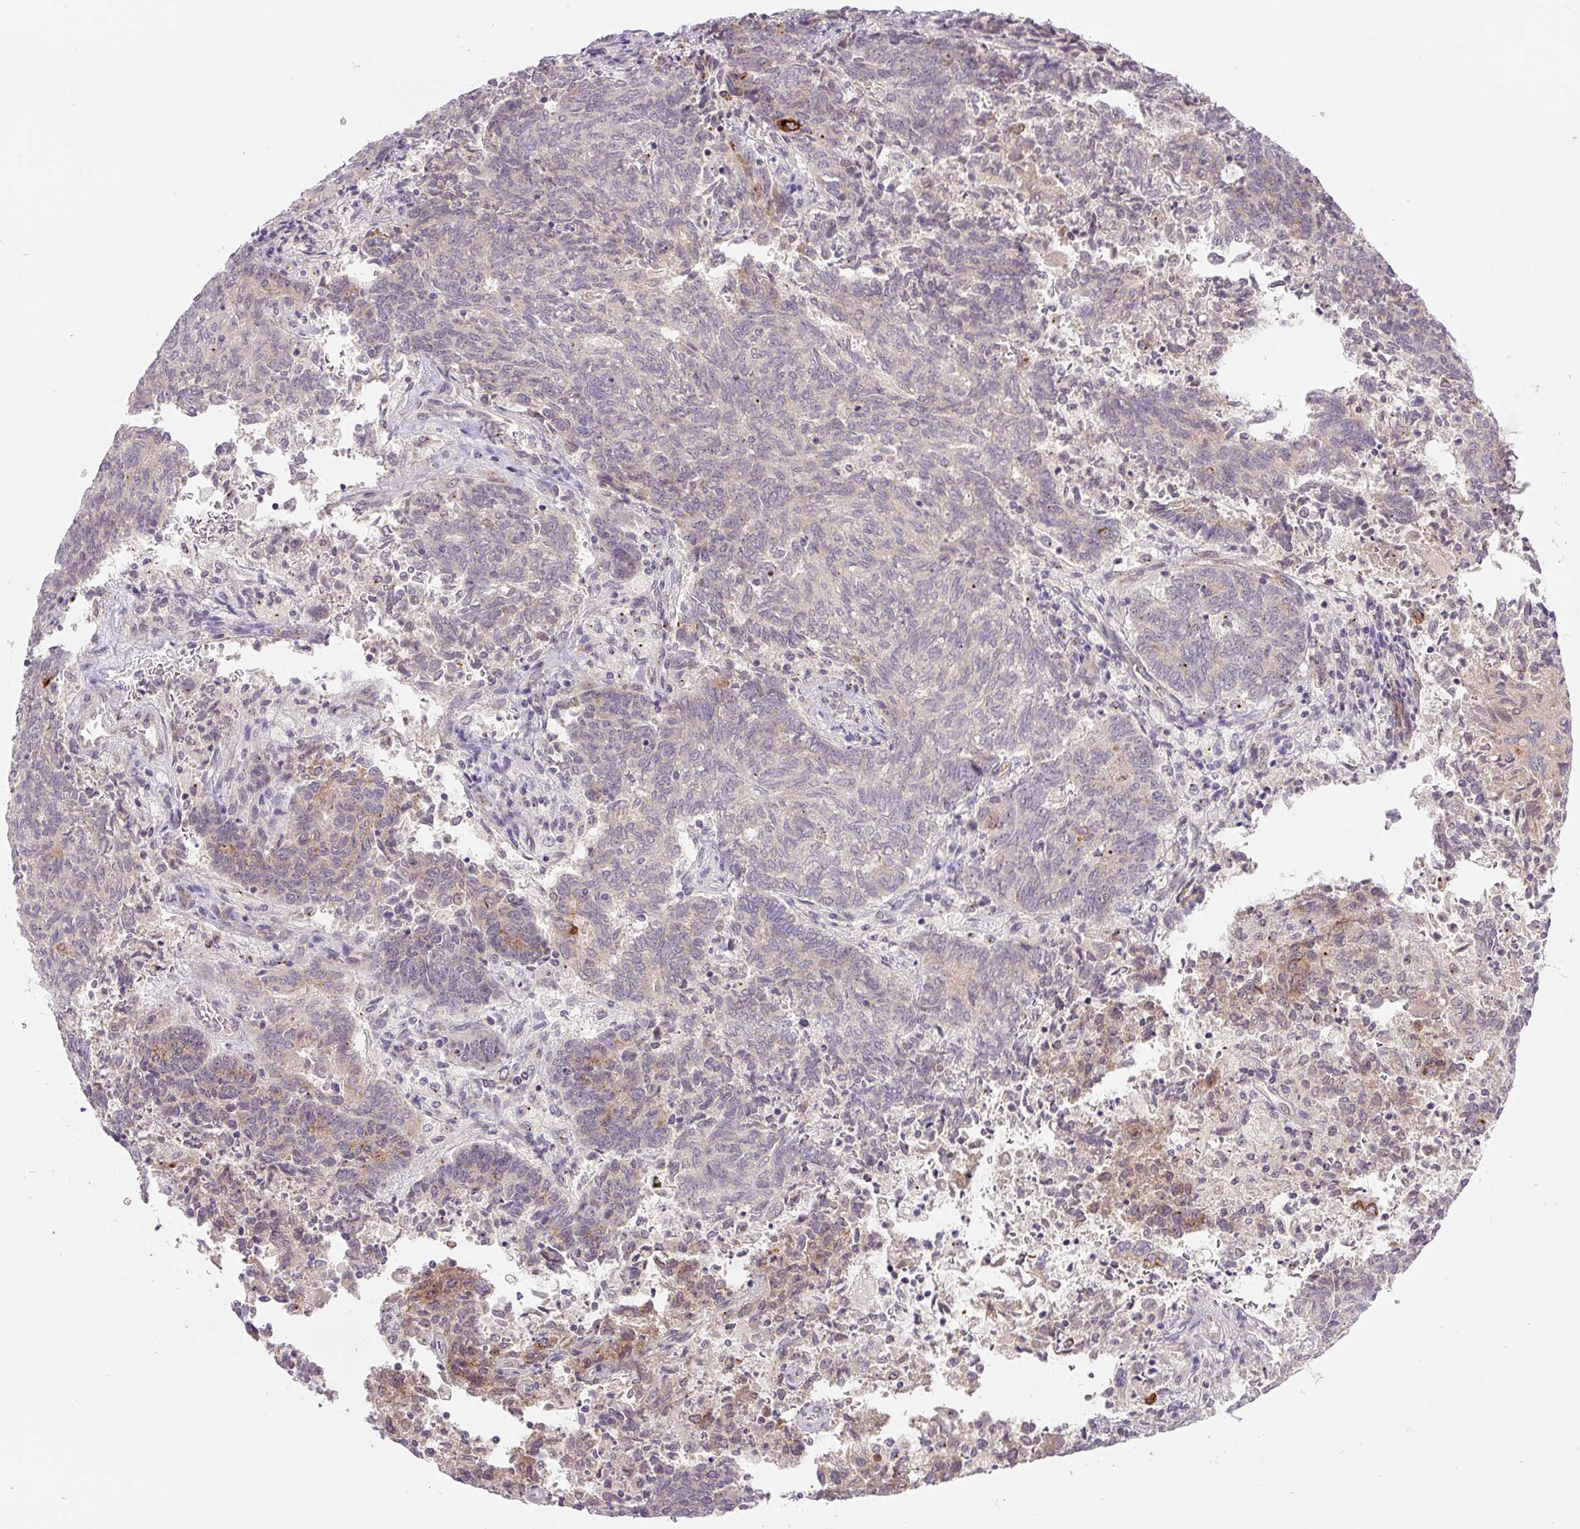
{"staining": {"intensity": "strong", "quantity": "<25%", "location": "cytoplasmic/membranous"}, "tissue": "endometrial cancer", "cell_type": "Tumor cells", "image_type": "cancer", "snomed": [{"axis": "morphology", "description": "Adenocarcinoma, NOS"}, {"axis": "topography", "description": "Endometrium"}], "caption": "Protein staining reveals strong cytoplasmic/membranous positivity in approximately <25% of tumor cells in endometrial adenocarcinoma.", "gene": "PCM1", "patient": {"sex": "female", "age": 80}}